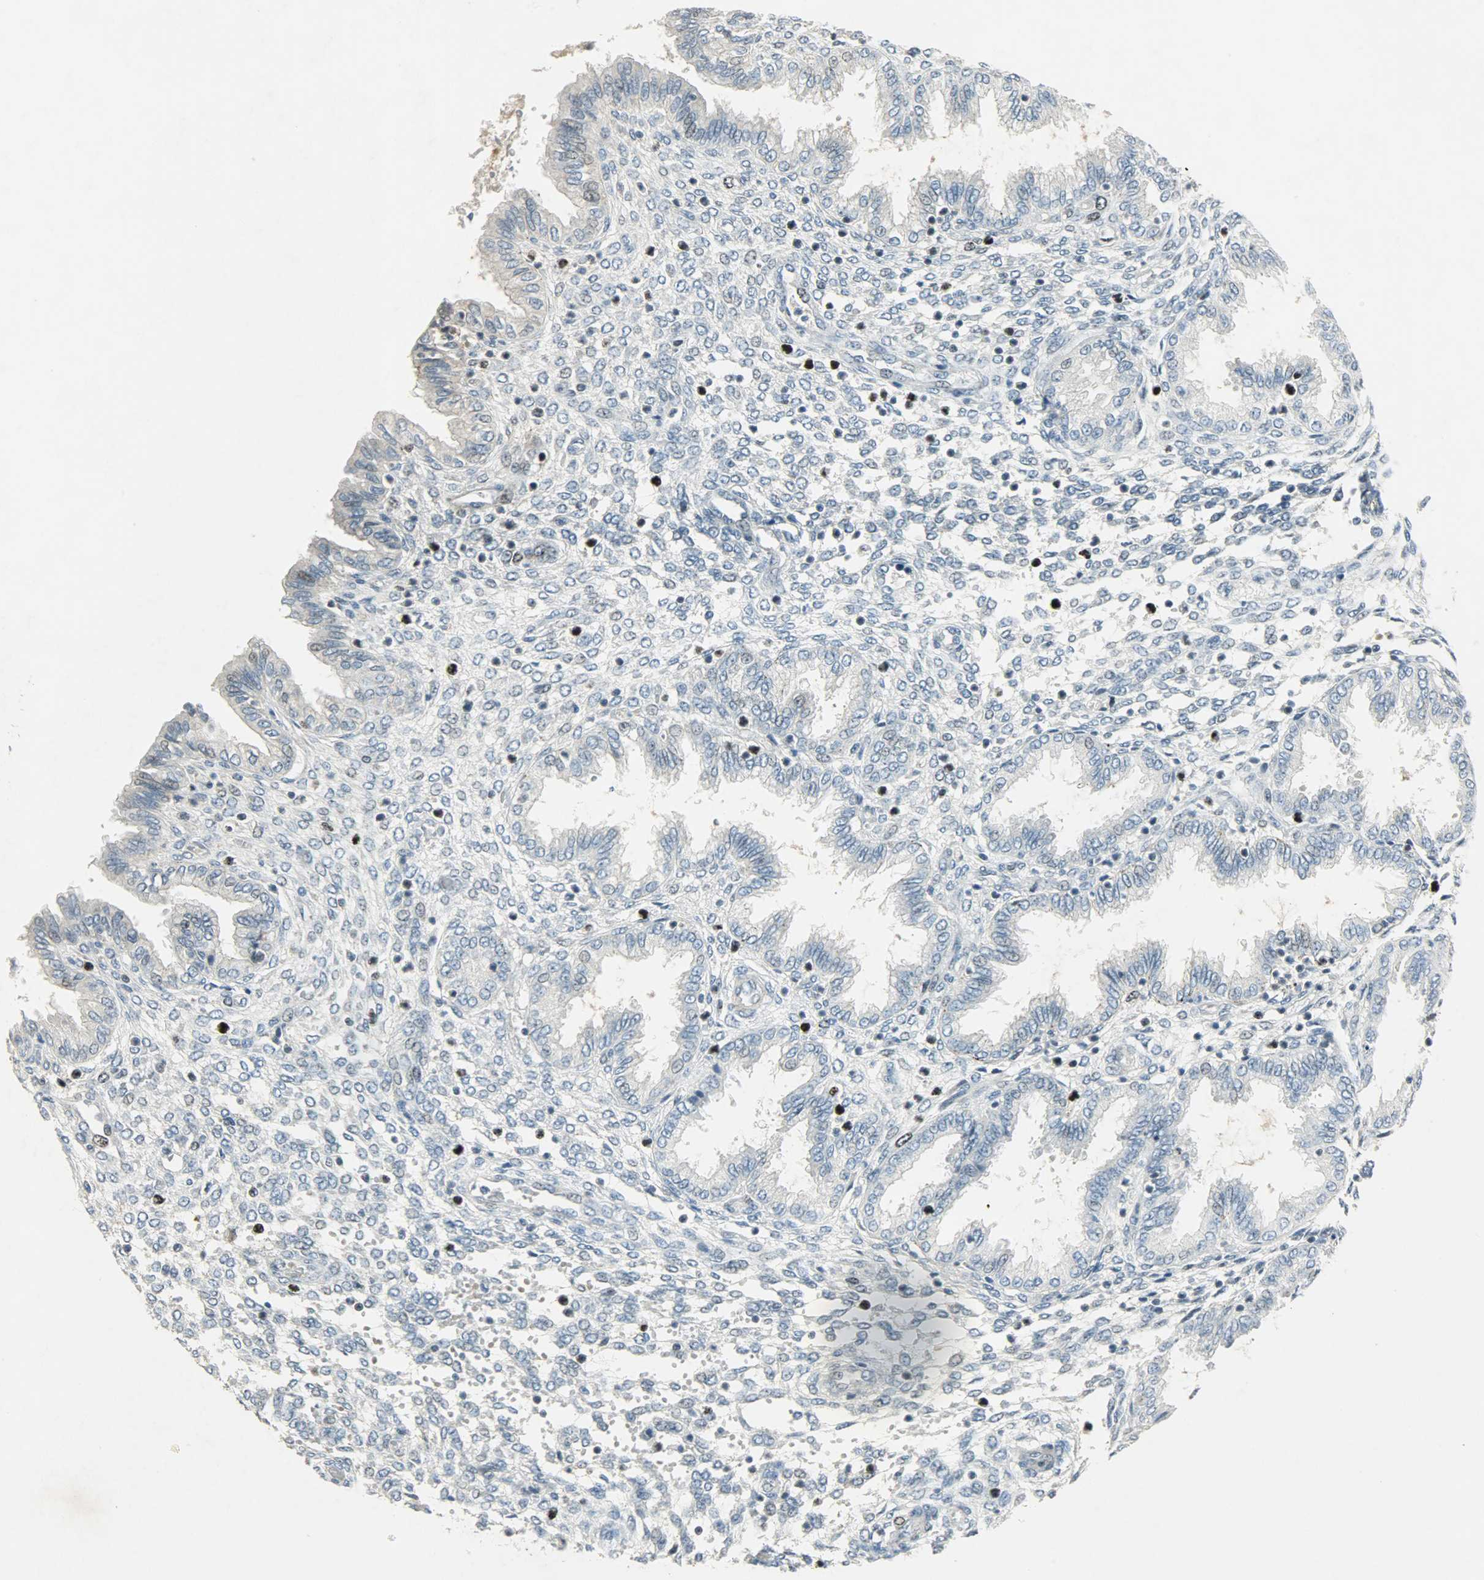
{"staining": {"intensity": "moderate", "quantity": "<25%", "location": "nuclear"}, "tissue": "endometrium", "cell_type": "Cells in endometrial stroma", "image_type": "normal", "snomed": [{"axis": "morphology", "description": "Normal tissue, NOS"}, {"axis": "topography", "description": "Endometrium"}], "caption": "Human endometrium stained with a brown dye reveals moderate nuclear positive positivity in approximately <25% of cells in endometrial stroma.", "gene": "AURKB", "patient": {"sex": "female", "age": 33}}